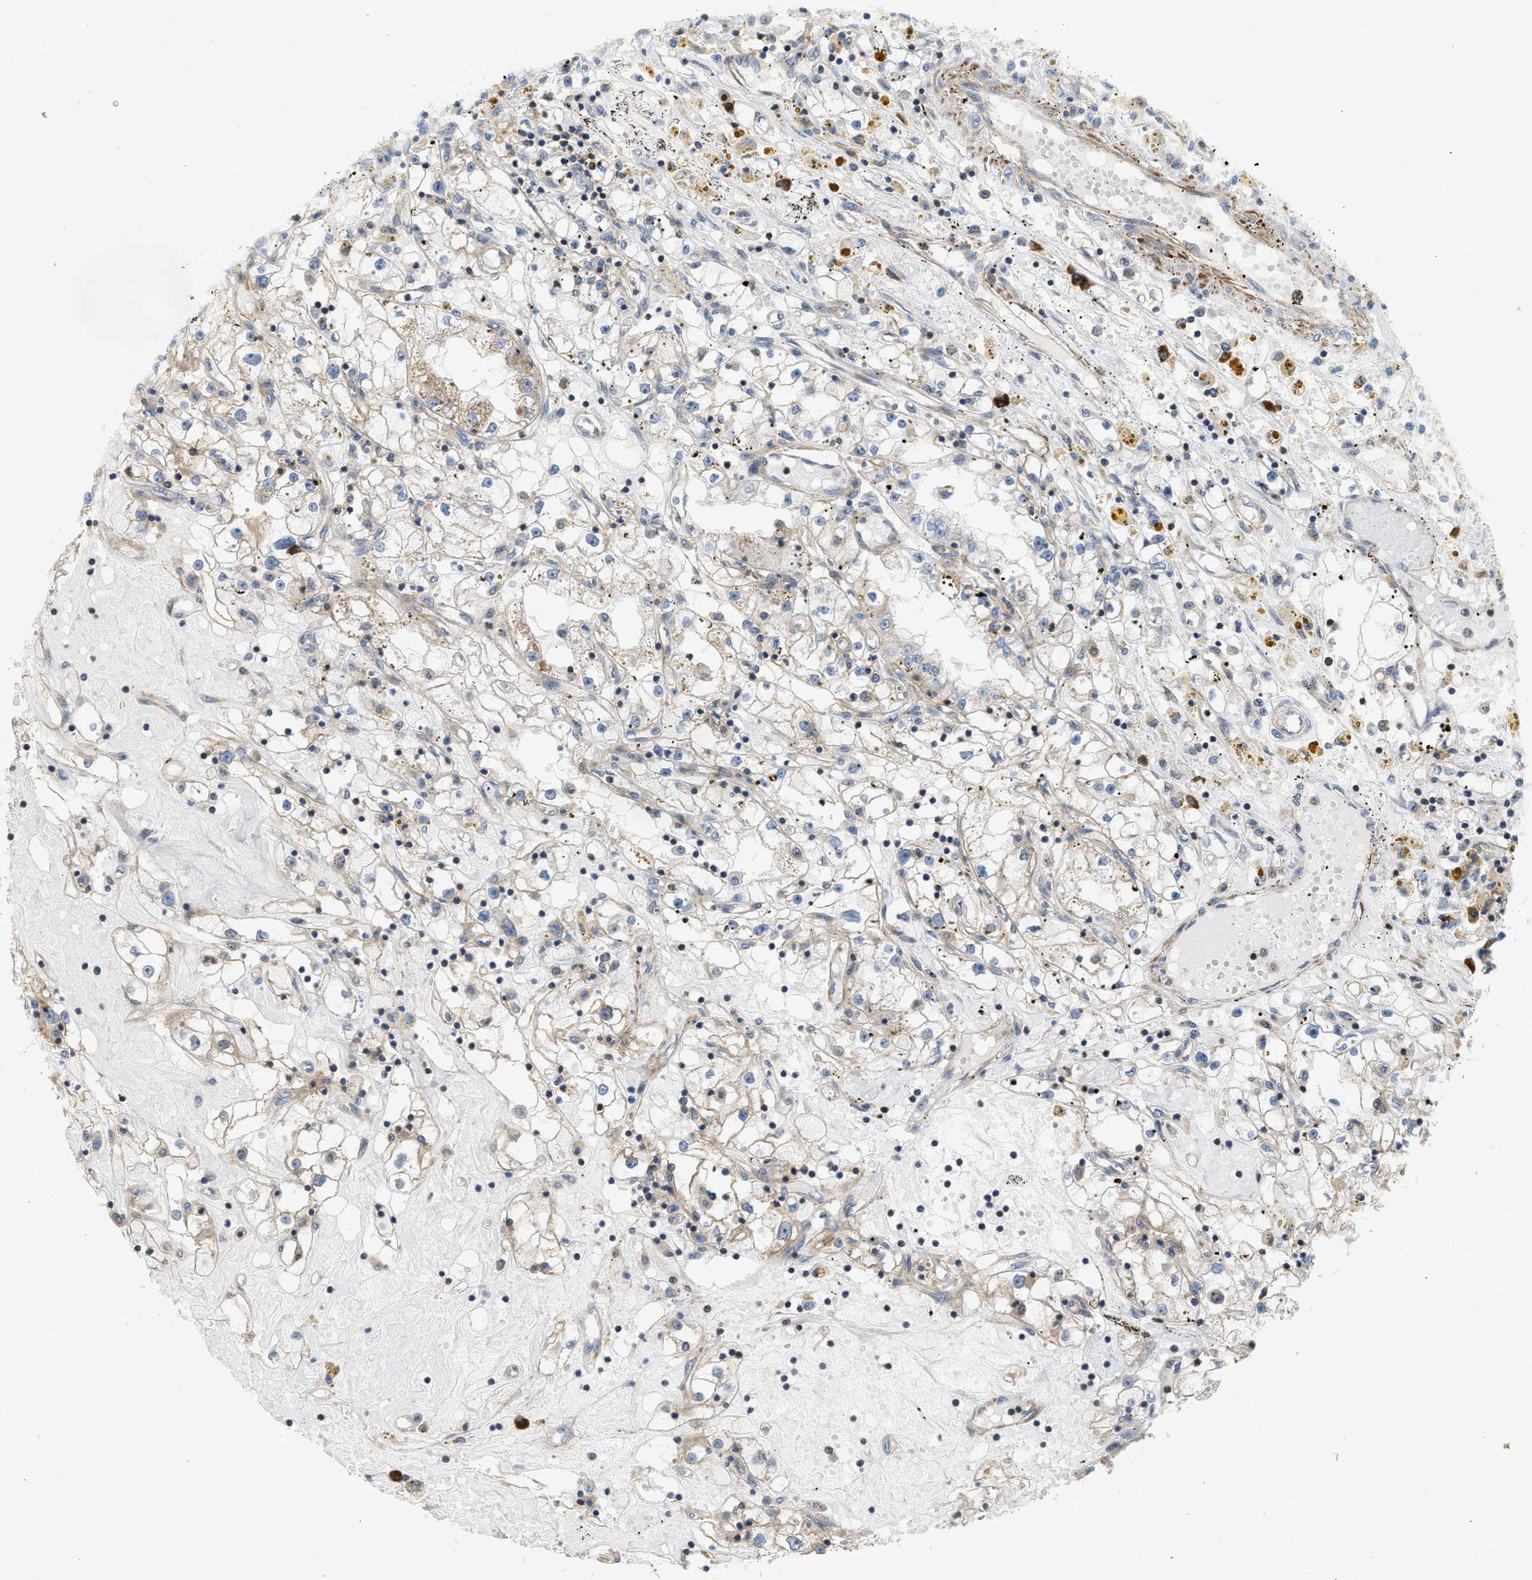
{"staining": {"intensity": "weak", "quantity": "<25%", "location": "cytoplasmic/membranous"}, "tissue": "renal cancer", "cell_type": "Tumor cells", "image_type": "cancer", "snomed": [{"axis": "morphology", "description": "Adenocarcinoma, NOS"}, {"axis": "topography", "description": "Kidney"}], "caption": "This histopathology image is of adenocarcinoma (renal) stained with IHC to label a protein in brown with the nuclei are counter-stained blue. There is no positivity in tumor cells.", "gene": "BTN3A2", "patient": {"sex": "male", "age": 56}}